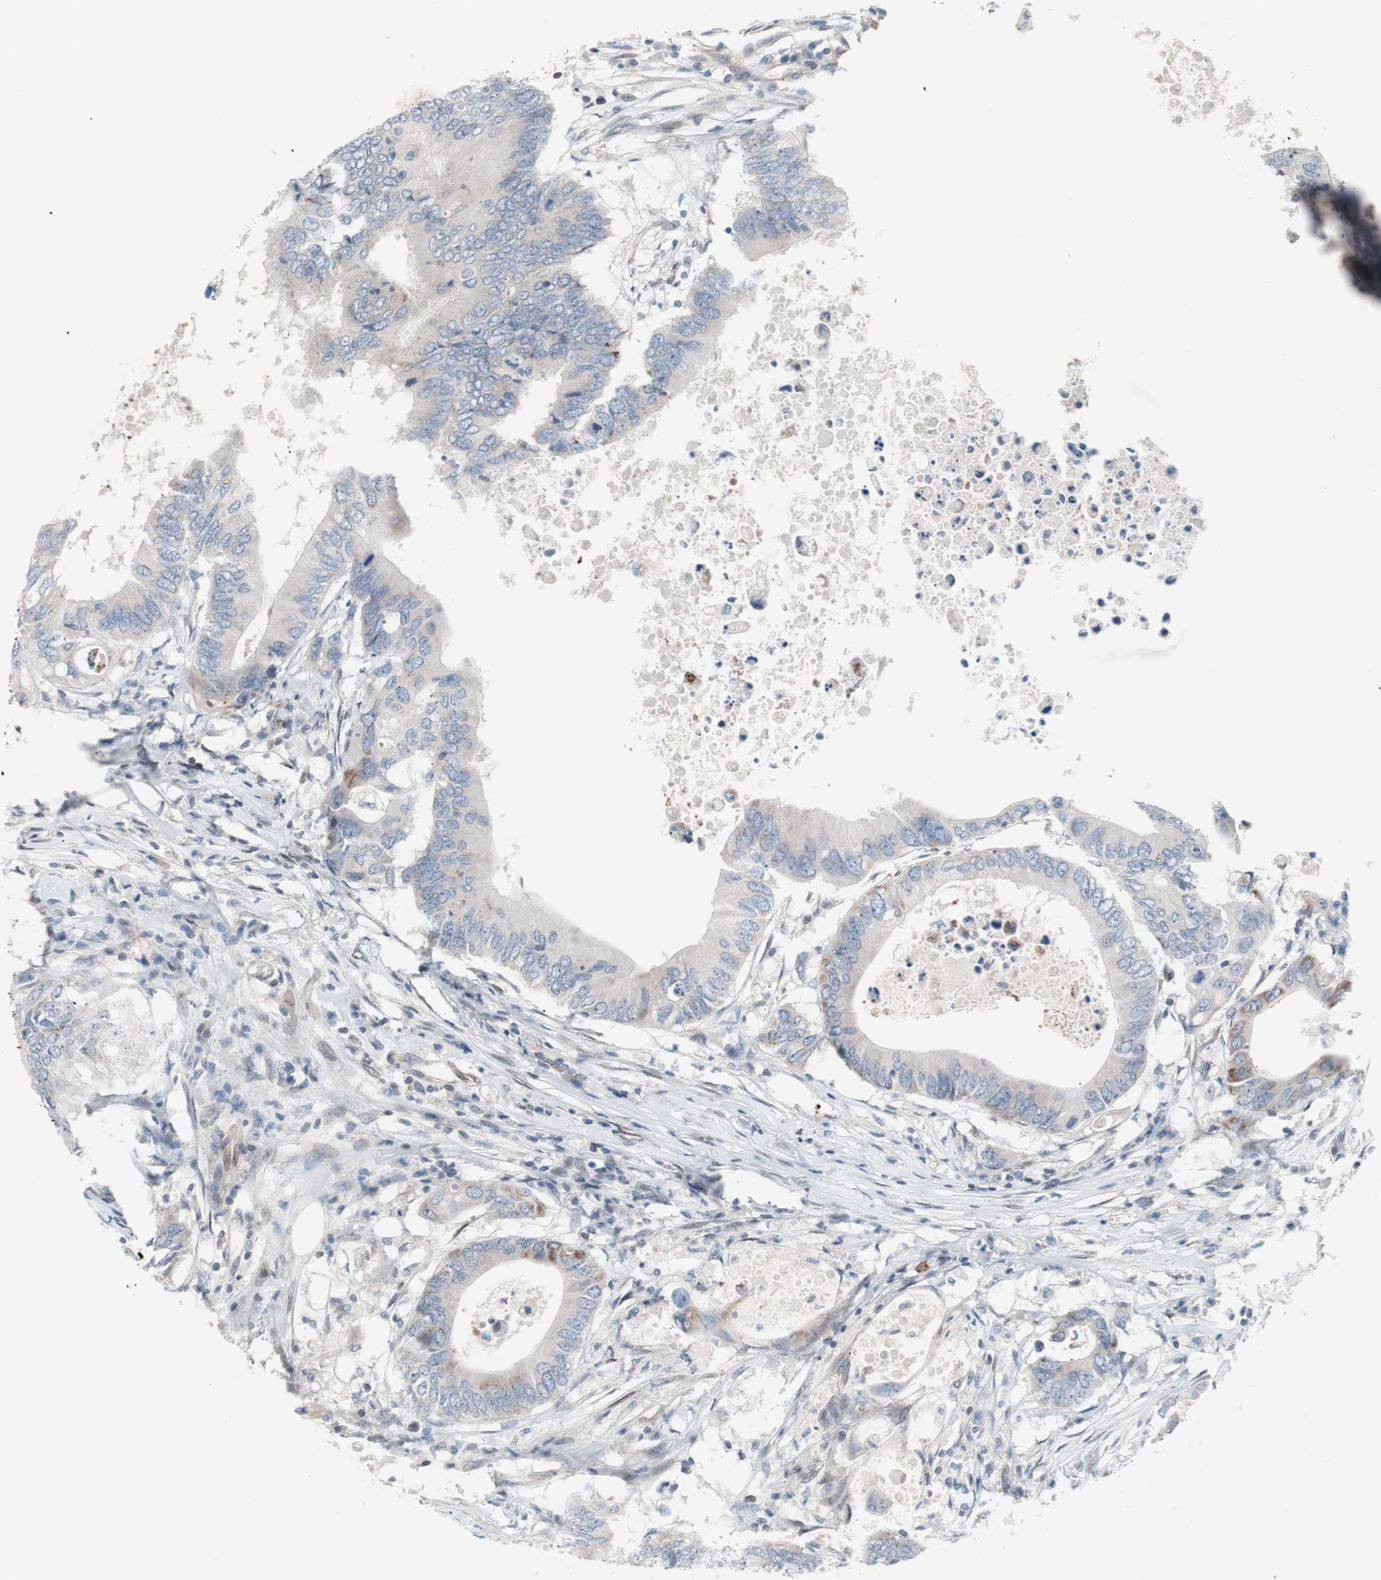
{"staining": {"intensity": "negative", "quantity": "none", "location": "none"}, "tissue": "colorectal cancer", "cell_type": "Tumor cells", "image_type": "cancer", "snomed": [{"axis": "morphology", "description": "Adenocarcinoma, NOS"}, {"axis": "topography", "description": "Colon"}], "caption": "The micrograph demonstrates no staining of tumor cells in colorectal adenocarcinoma. (Stains: DAB IHC with hematoxylin counter stain, Microscopy: brightfield microscopy at high magnification).", "gene": "ARNT2", "patient": {"sex": "male", "age": 71}}